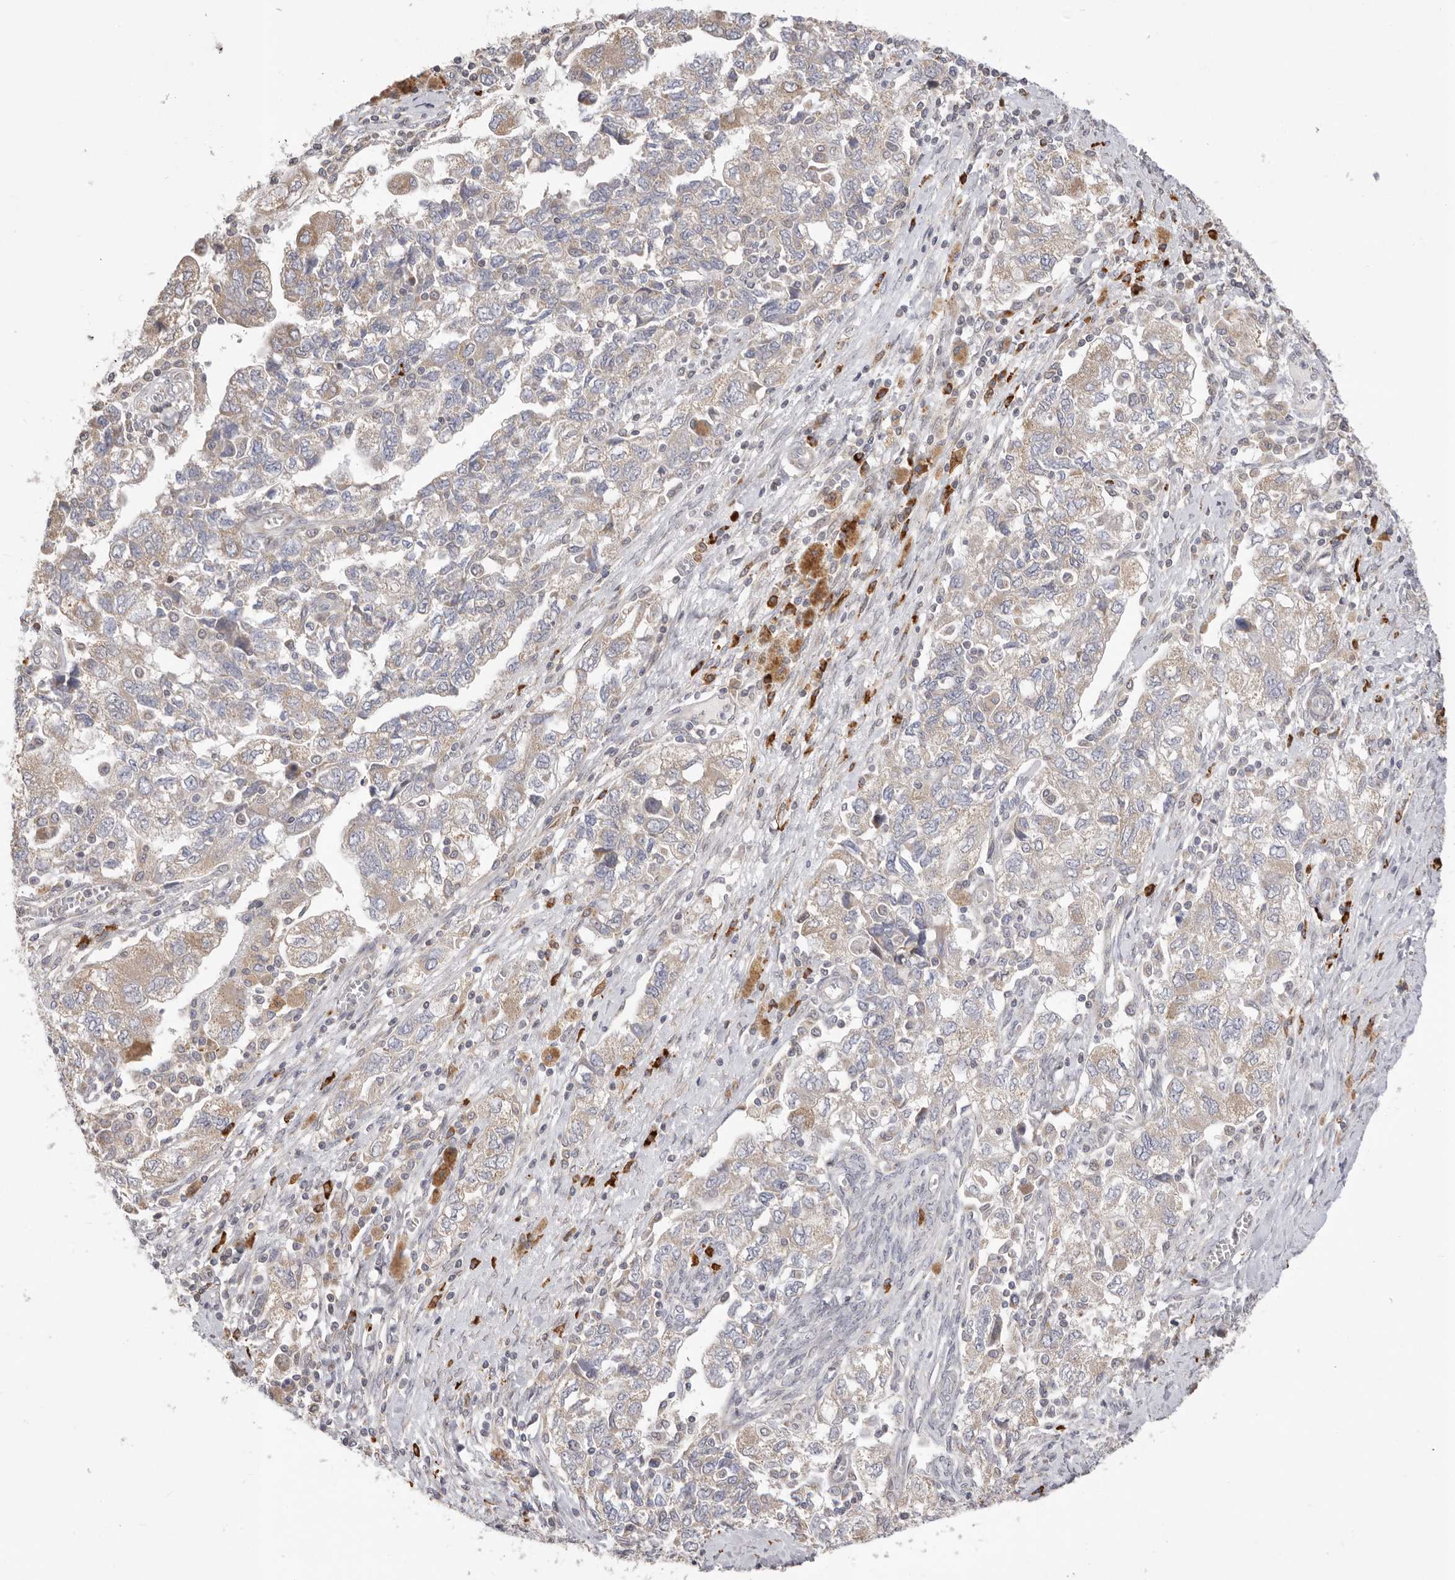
{"staining": {"intensity": "weak", "quantity": "25%-75%", "location": "cytoplasmic/membranous"}, "tissue": "ovarian cancer", "cell_type": "Tumor cells", "image_type": "cancer", "snomed": [{"axis": "morphology", "description": "Carcinoma, NOS"}, {"axis": "morphology", "description": "Cystadenocarcinoma, serous, NOS"}, {"axis": "topography", "description": "Ovary"}], "caption": "There is low levels of weak cytoplasmic/membranous positivity in tumor cells of serous cystadenocarcinoma (ovarian), as demonstrated by immunohistochemical staining (brown color).", "gene": "USH1C", "patient": {"sex": "female", "age": 69}}